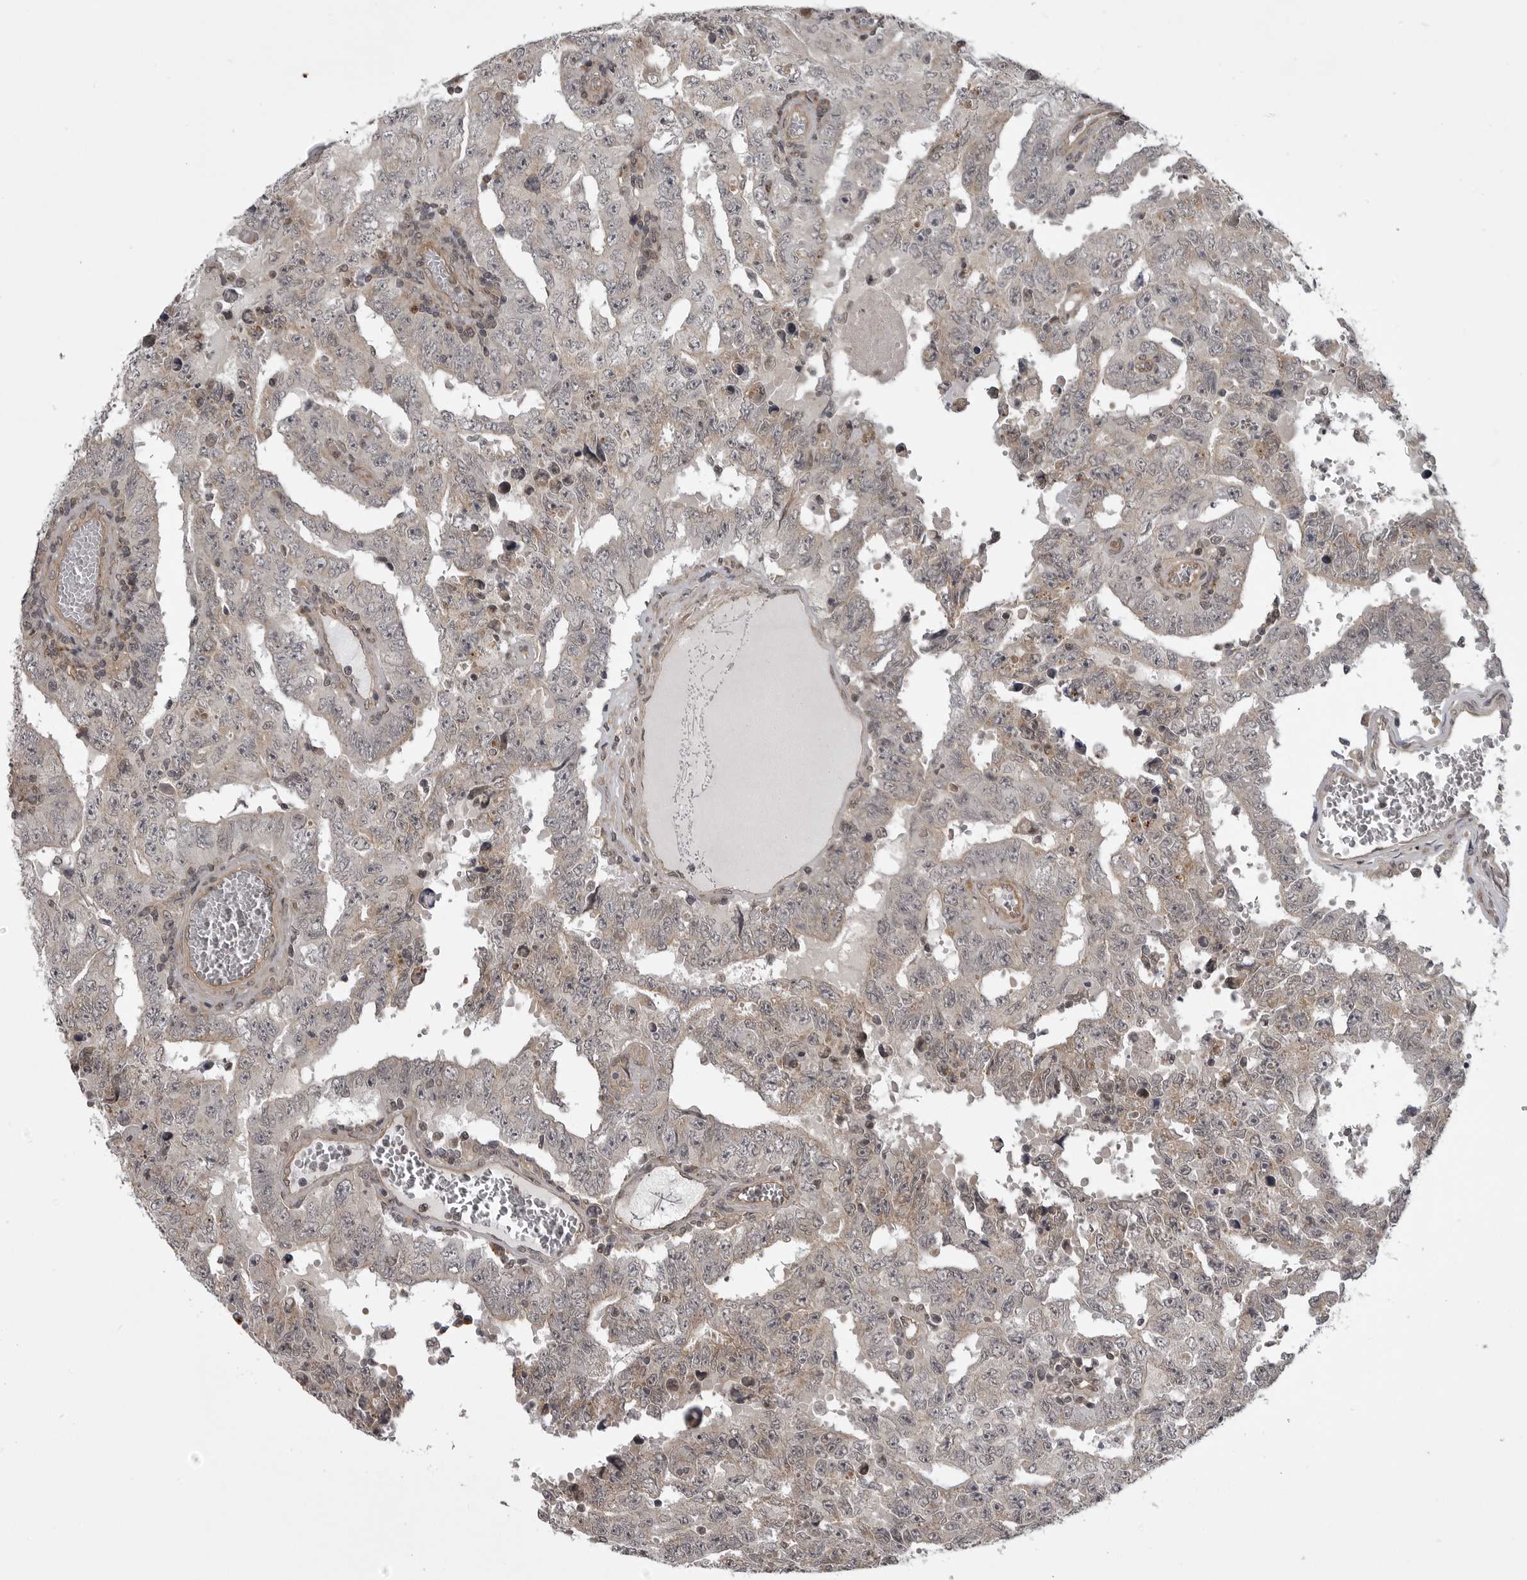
{"staining": {"intensity": "moderate", "quantity": "<25%", "location": "cytoplasmic/membranous"}, "tissue": "testis cancer", "cell_type": "Tumor cells", "image_type": "cancer", "snomed": [{"axis": "morphology", "description": "Carcinoma, Embryonal, NOS"}, {"axis": "topography", "description": "Testis"}], "caption": "An immunohistochemistry photomicrograph of neoplastic tissue is shown. Protein staining in brown labels moderate cytoplasmic/membranous positivity in testis cancer within tumor cells. Ihc stains the protein in brown and the nuclei are stained blue.", "gene": "SNX16", "patient": {"sex": "male", "age": 26}}